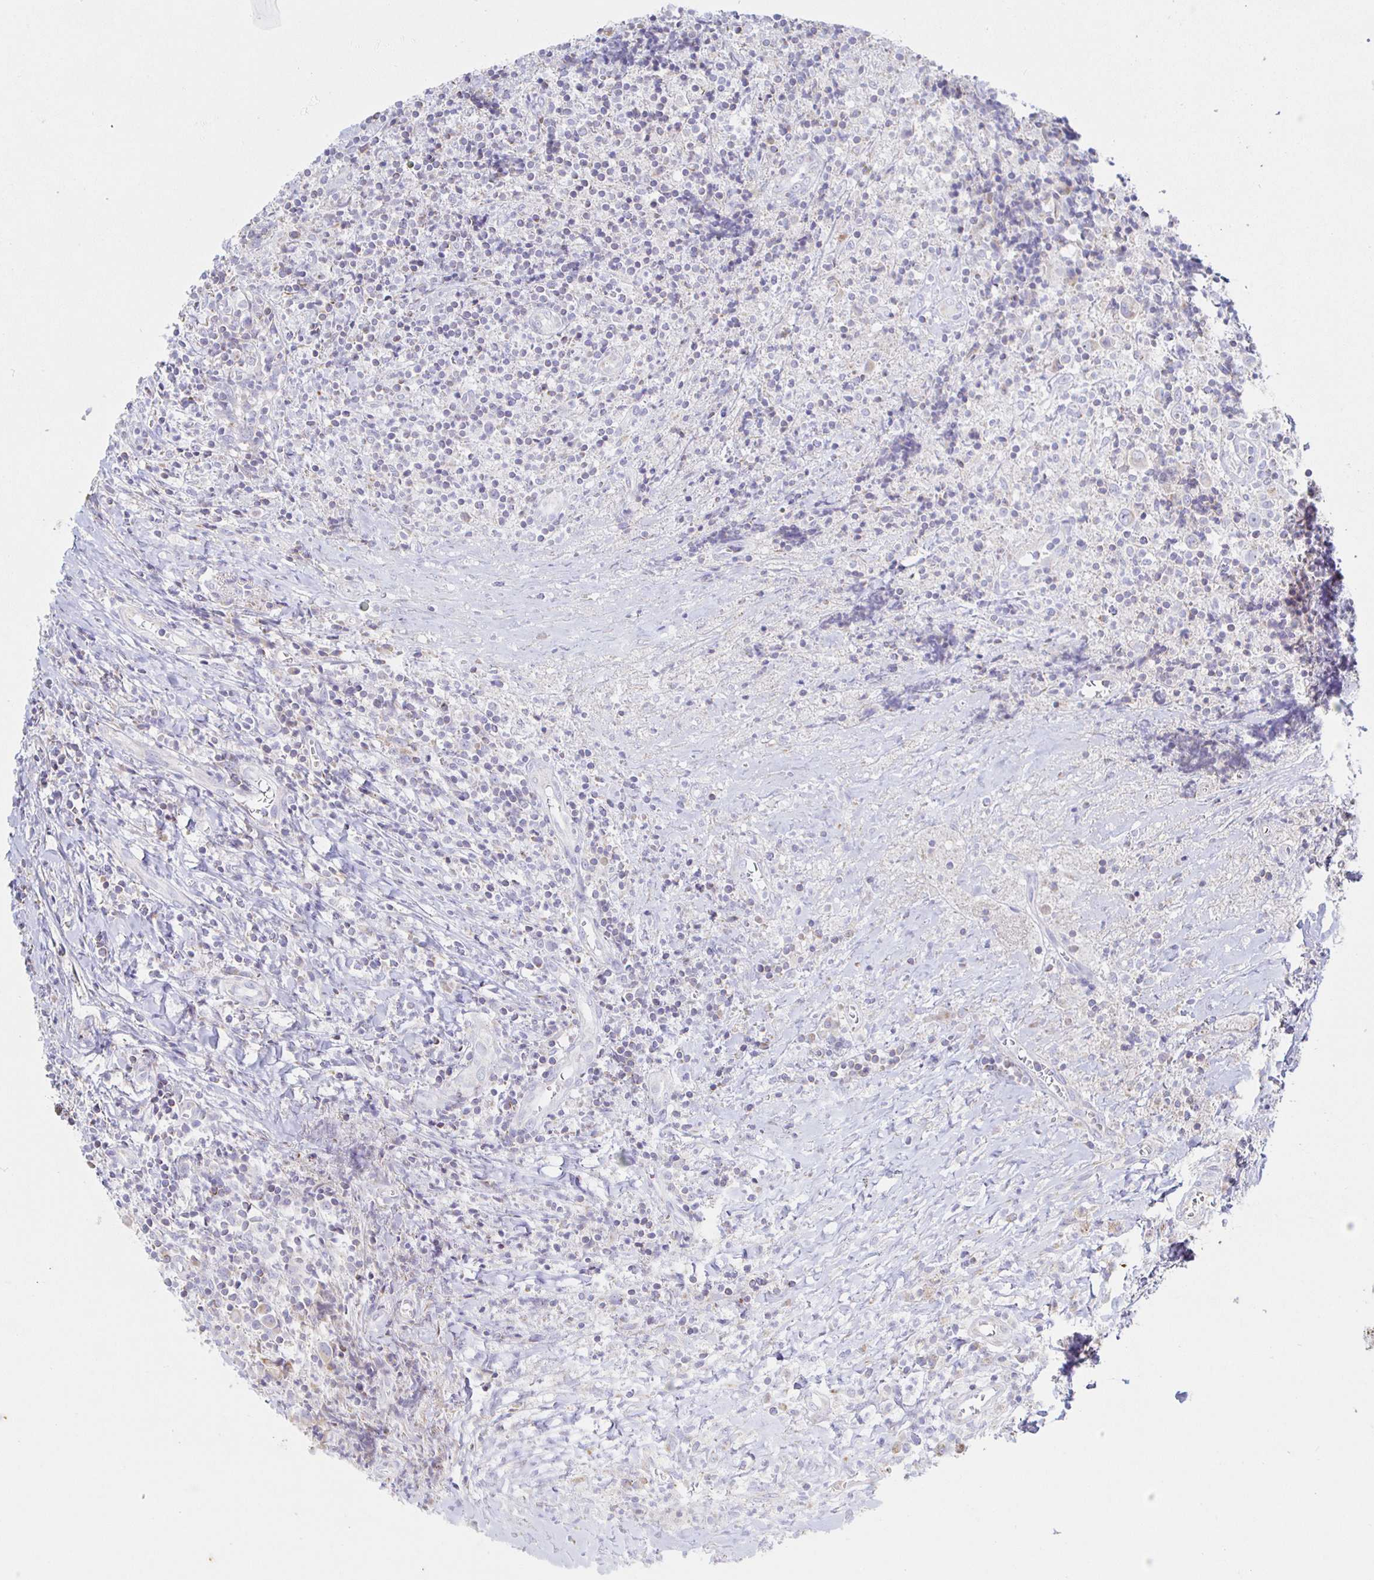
{"staining": {"intensity": "negative", "quantity": "none", "location": "none"}, "tissue": "lymphoma", "cell_type": "Tumor cells", "image_type": "cancer", "snomed": [{"axis": "morphology", "description": "Hodgkin's disease, NOS"}, {"axis": "topography", "description": "Thymus, NOS"}], "caption": "Human Hodgkin's disease stained for a protein using IHC exhibits no staining in tumor cells.", "gene": "SYNGR4", "patient": {"sex": "female", "age": 17}}